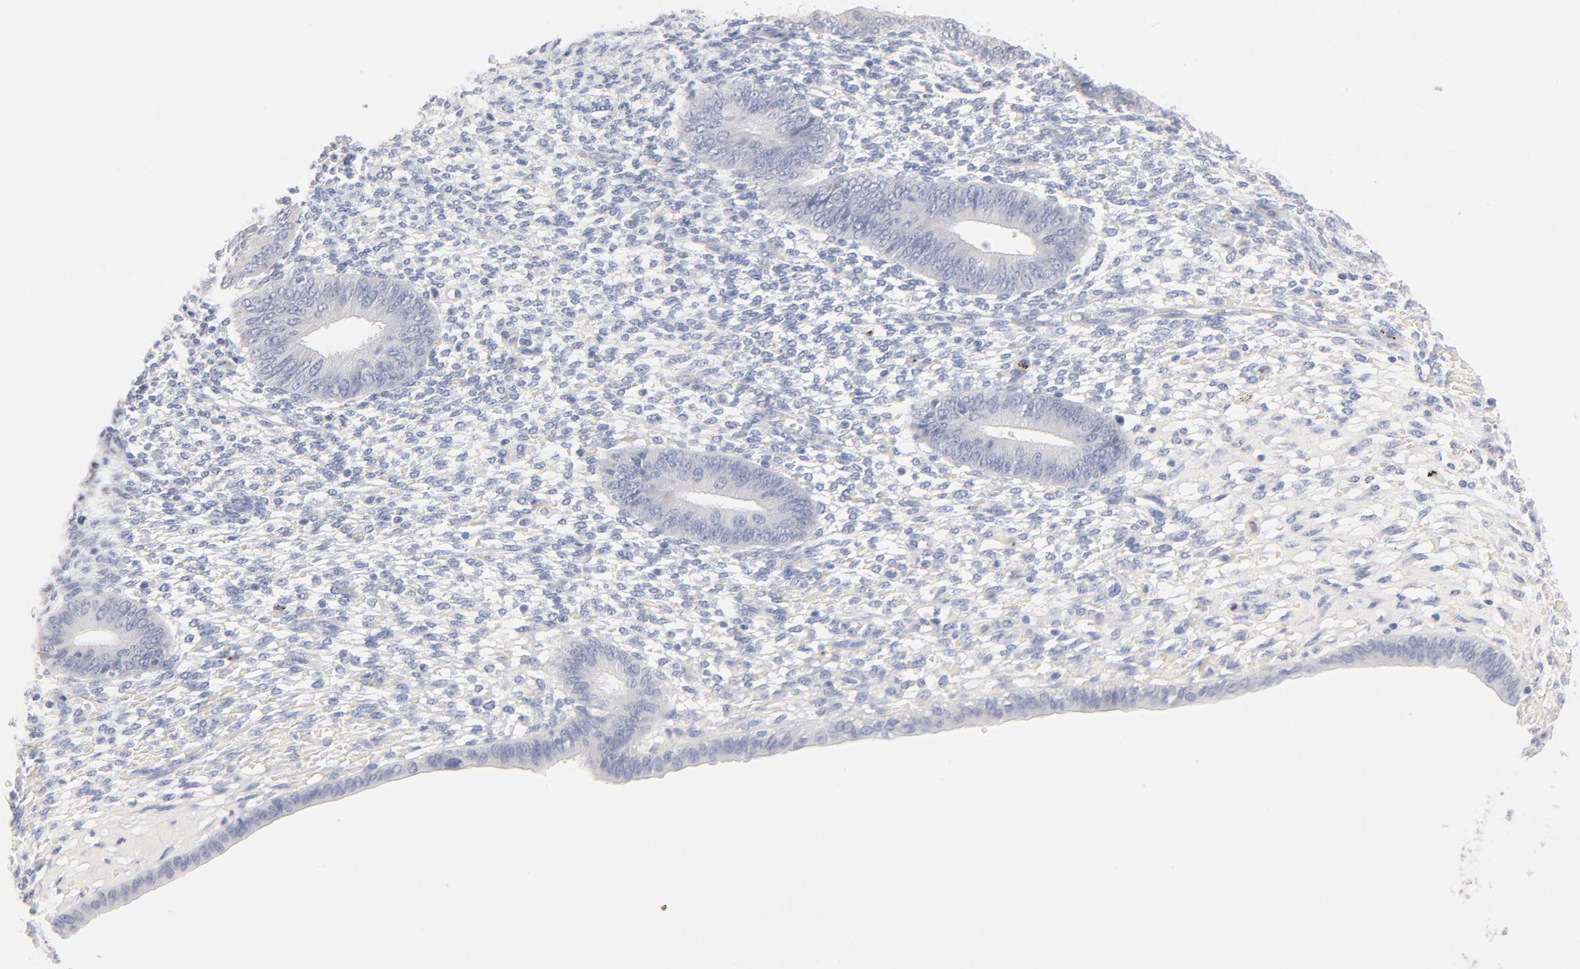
{"staining": {"intensity": "negative", "quantity": "none", "location": "none"}, "tissue": "endometrium", "cell_type": "Cells in endometrial stroma", "image_type": "normal", "snomed": [{"axis": "morphology", "description": "Normal tissue, NOS"}, {"axis": "topography", "description": "Endometrium"}], "caption": "An IHC photomicrograph of unremarkable endometrium is shown. There is no staining in cells in endometrial stroma of endometrium. (Immunohistochemistry, brightfield microscopy, high magnification).", "gene": "ONECUT1", "patient": {"sex": "female", "age": 42}}